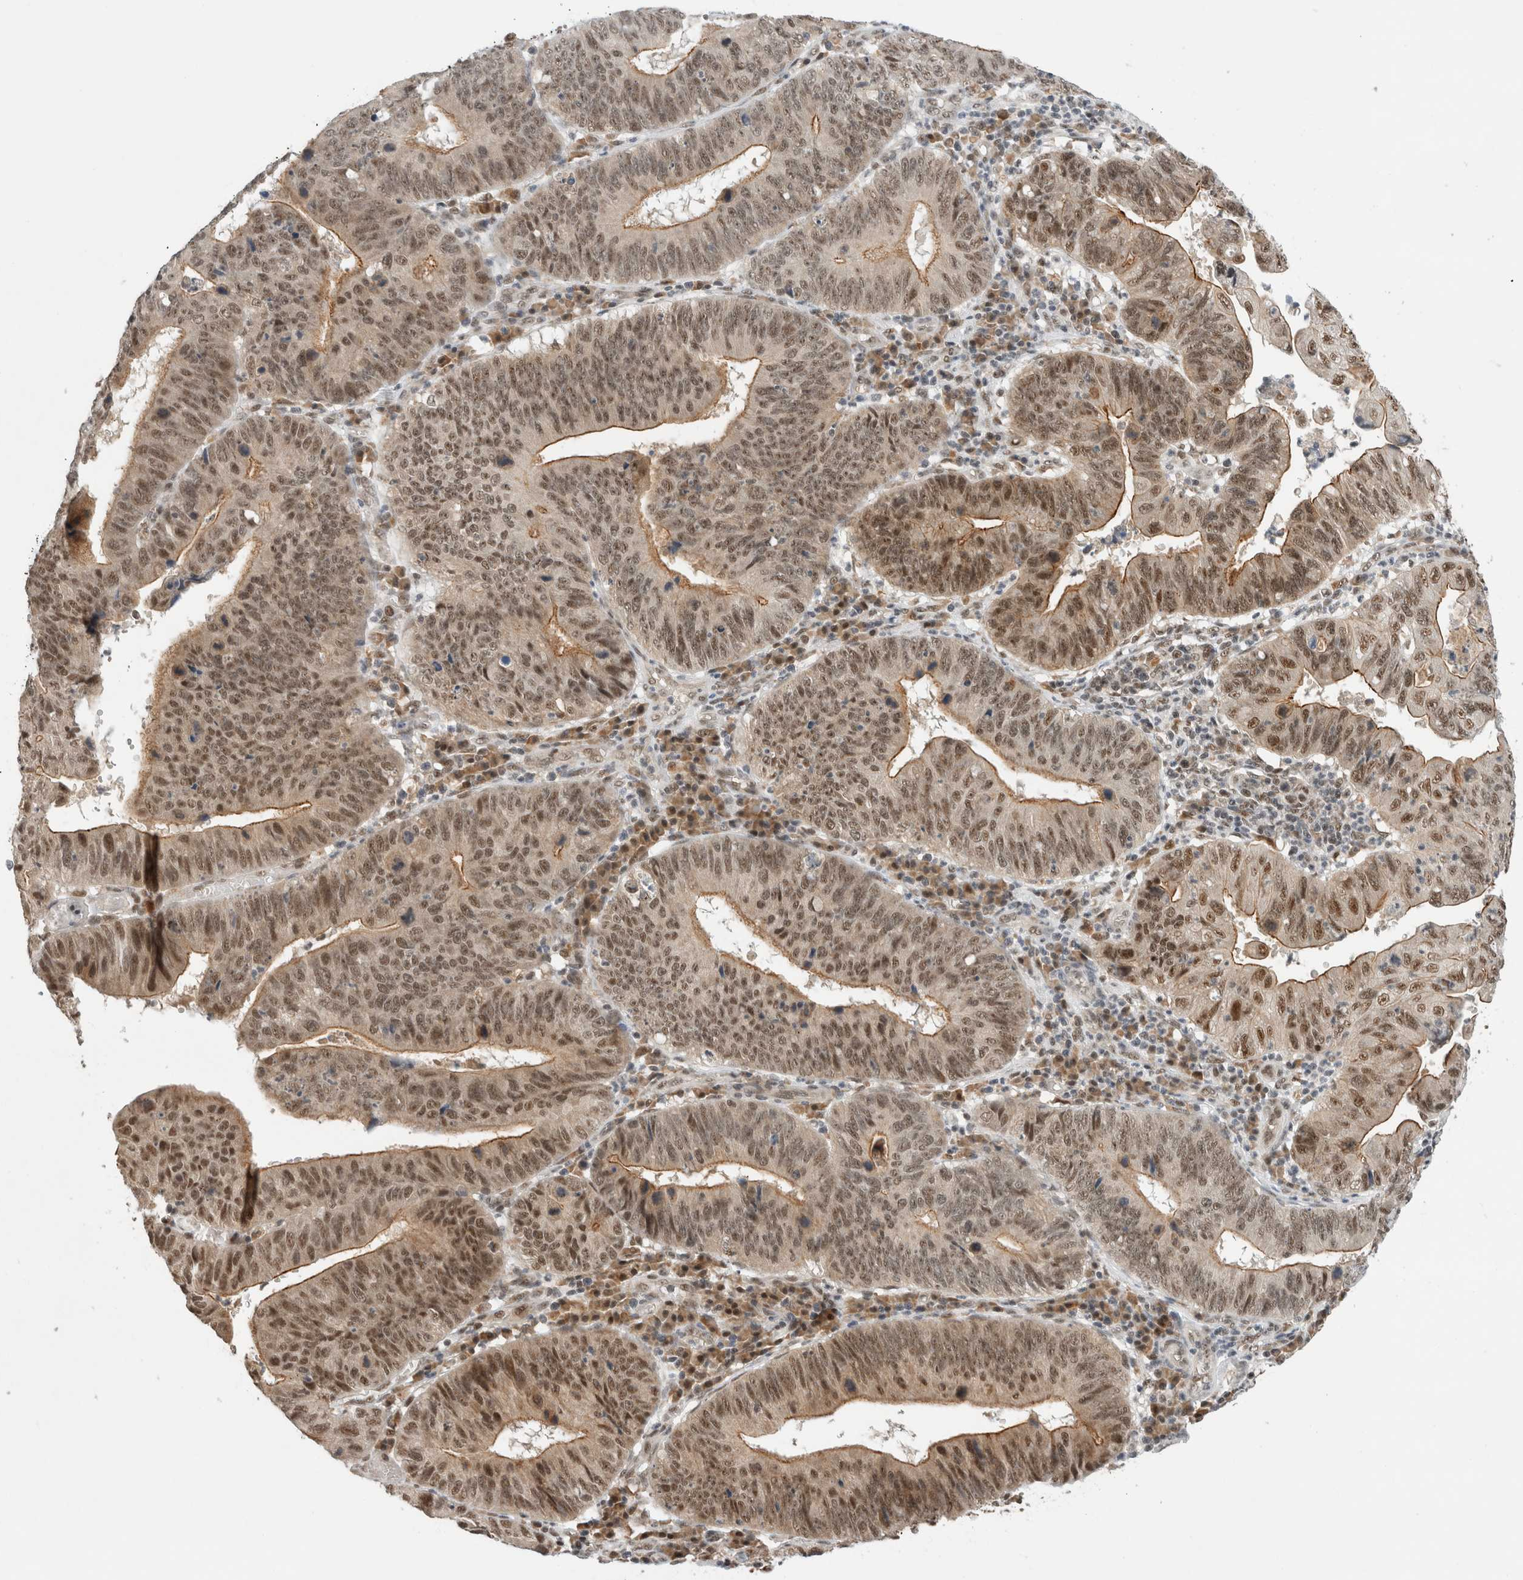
{"staining": {"intensity": "moderate", "quantity": ">75%", "location": "cytoplasmic/membranous,nuclear"}, "tissue": "stomach cancer", "cell_type": "Tumor cells", "image_type": "cancer", "snomed": [{"axis": "morphology", "description": "Adenocarcinoma, NOS"}, {"axis": "topography", "description": "Stomach"}], "caption": "Stomach adenocarcinoma stained for a protein exhibits moderate cytoplasmic/membranous and nuclear positivity in tumor cells.", "gene": "NCAPG2", "patient": {"sex": "male", "age": 59}}